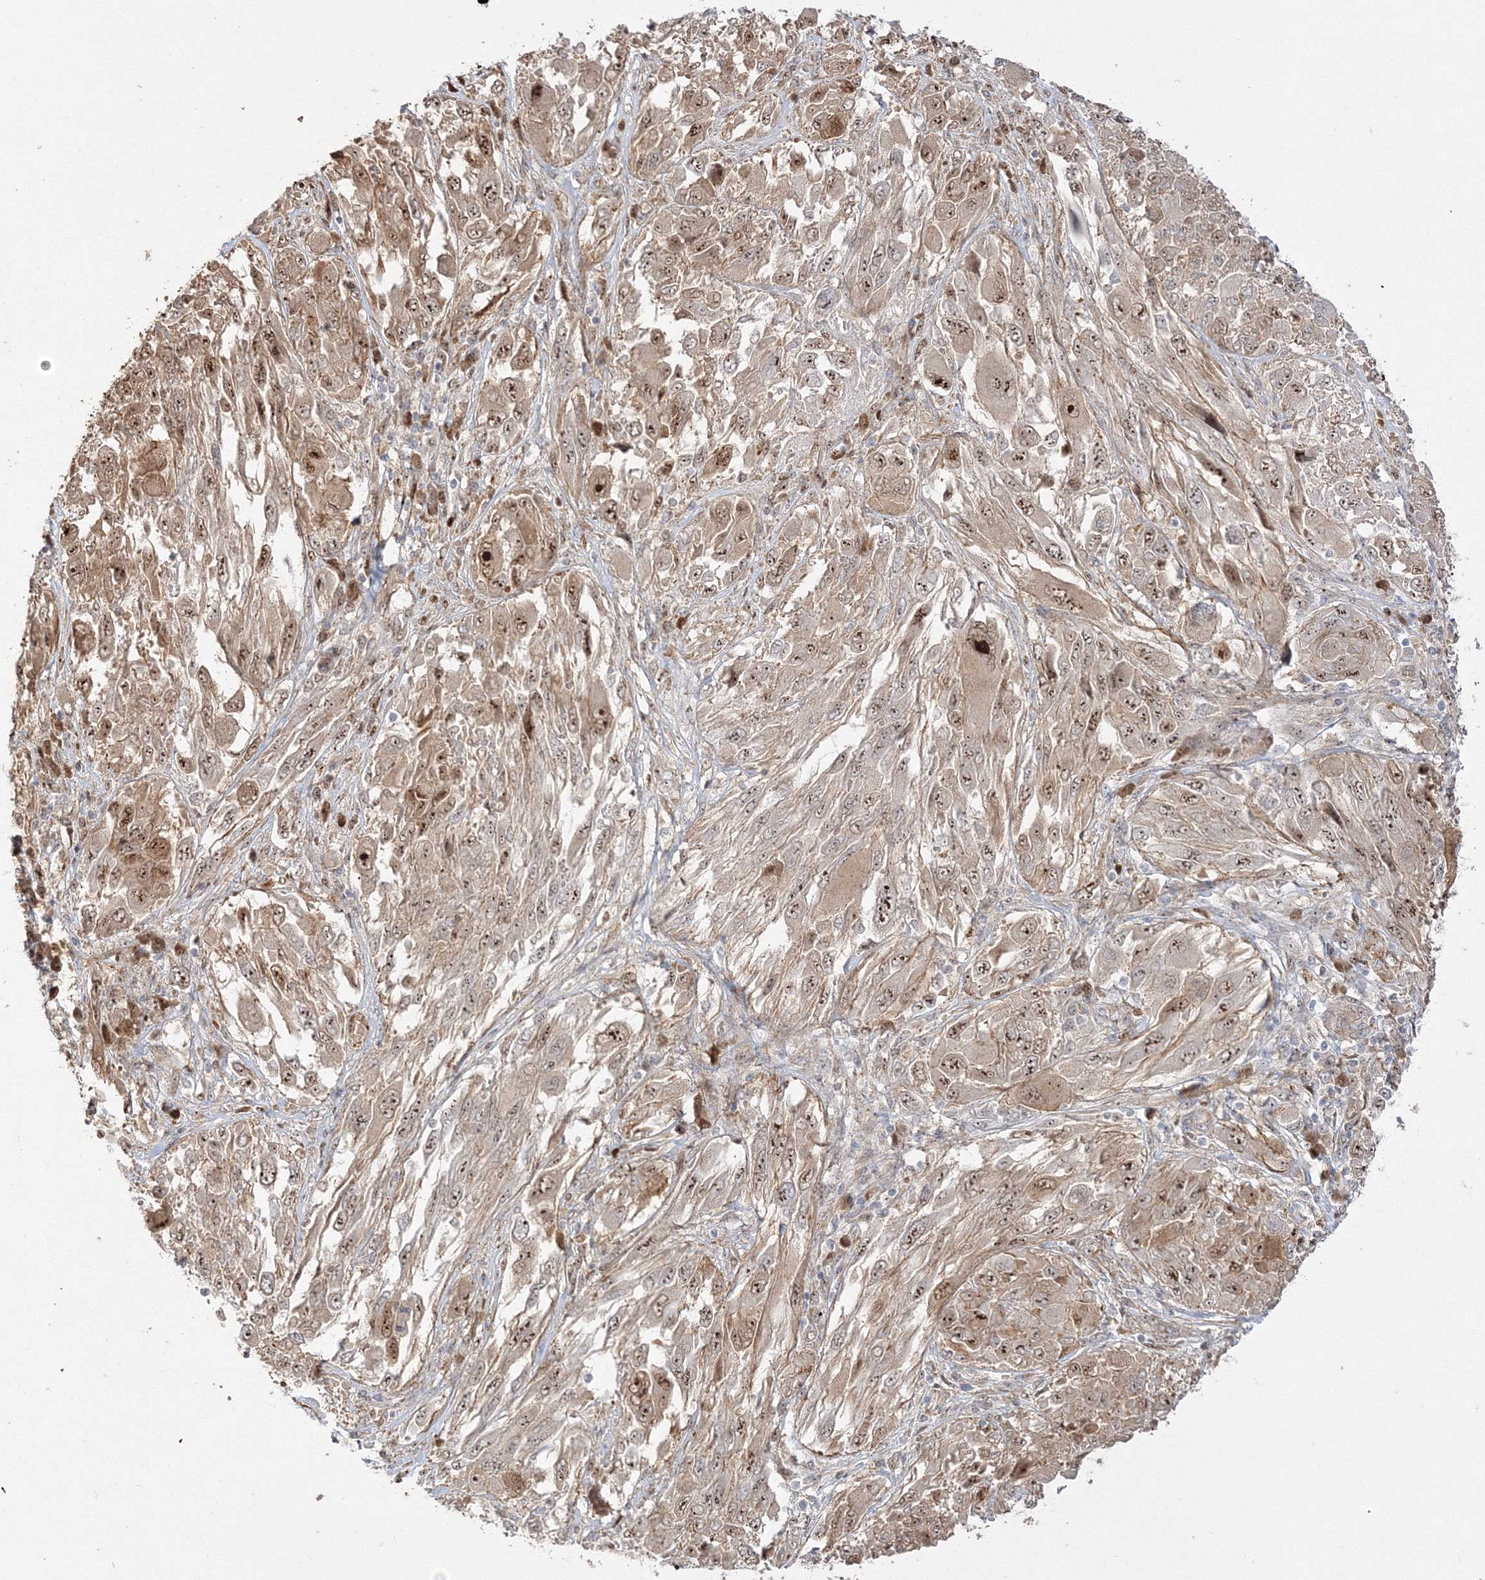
{"staining": {"intensity": "moderate", "quantity": ">75%", "location": "cytoplasmic/membranous,nuclear"}, "tissue": "melanoma", "cell_type": "Tumor cells", "image_type": "cancer", "snomed": [{"axis": "morphology", "description": "Malignant melanoma, NOS"}, {"axis": "topography", "description": "Skin"}], "caption": "DAB immunohistochemical staining of human melanoma displays moderate cytoplasmic/membranous and nuclear protein expression in about >75% of tumor cells. (Brightfield microscopy of DAB IHC at high magnification).", "gene": "NPM3", "patient": {"sex": "female", "age": 91}}